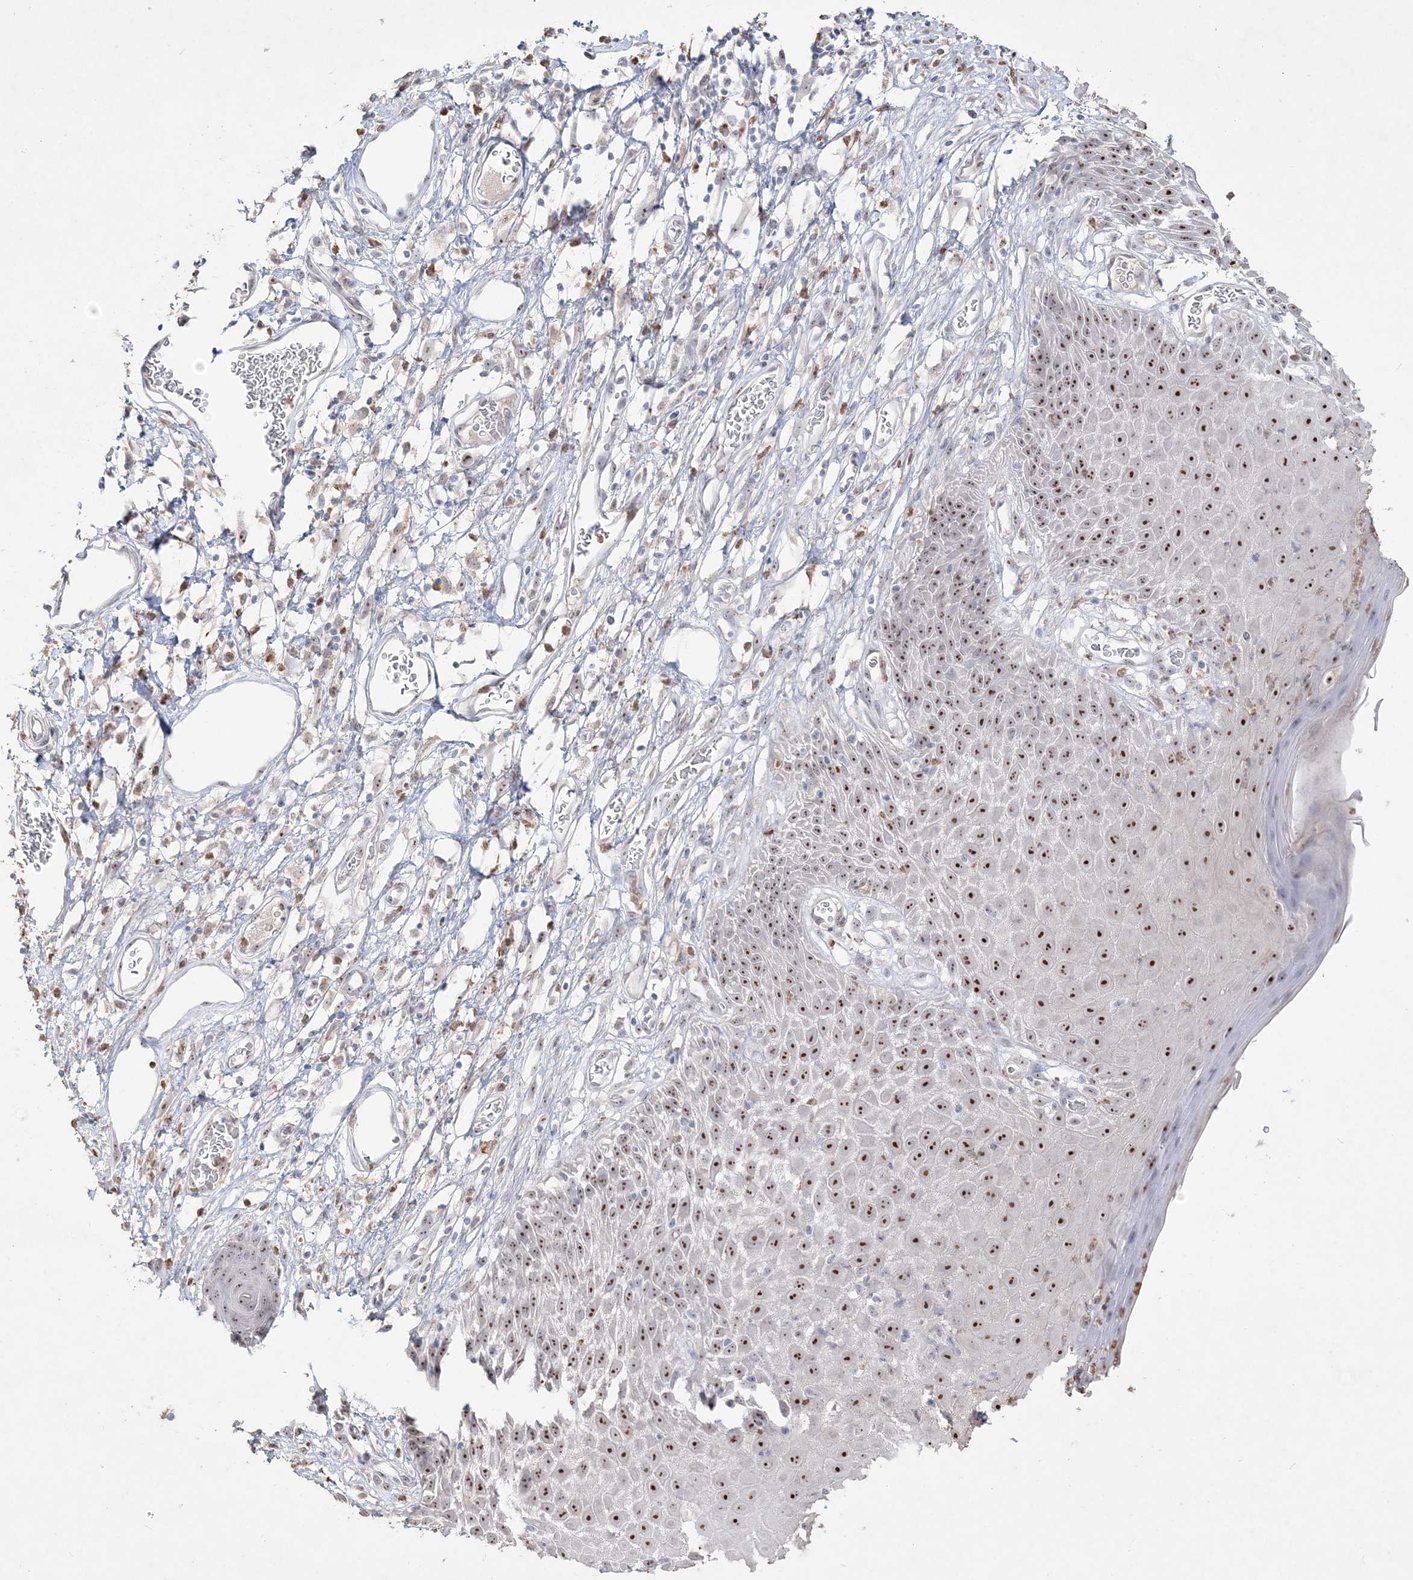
{"staining": {"intensity": "strong", "quantity": ">75%", "location": "nuclear"}, "tissue": "skin", "cell_type": "Epidermal cells", "image_type": "normal", "snomed": [{"axis": "morphology", "description": "Normal tissue, NOS"}, {"axis": "topography", "description": "Vulva"}], "caption": "Immunohistochemistry (IHC) of benign human skin reveals high levels of strong nuclear staining in about >75% of epidermal cells.", "gene": "NOP16", "patient": {"sex": "female", "age": 68}}